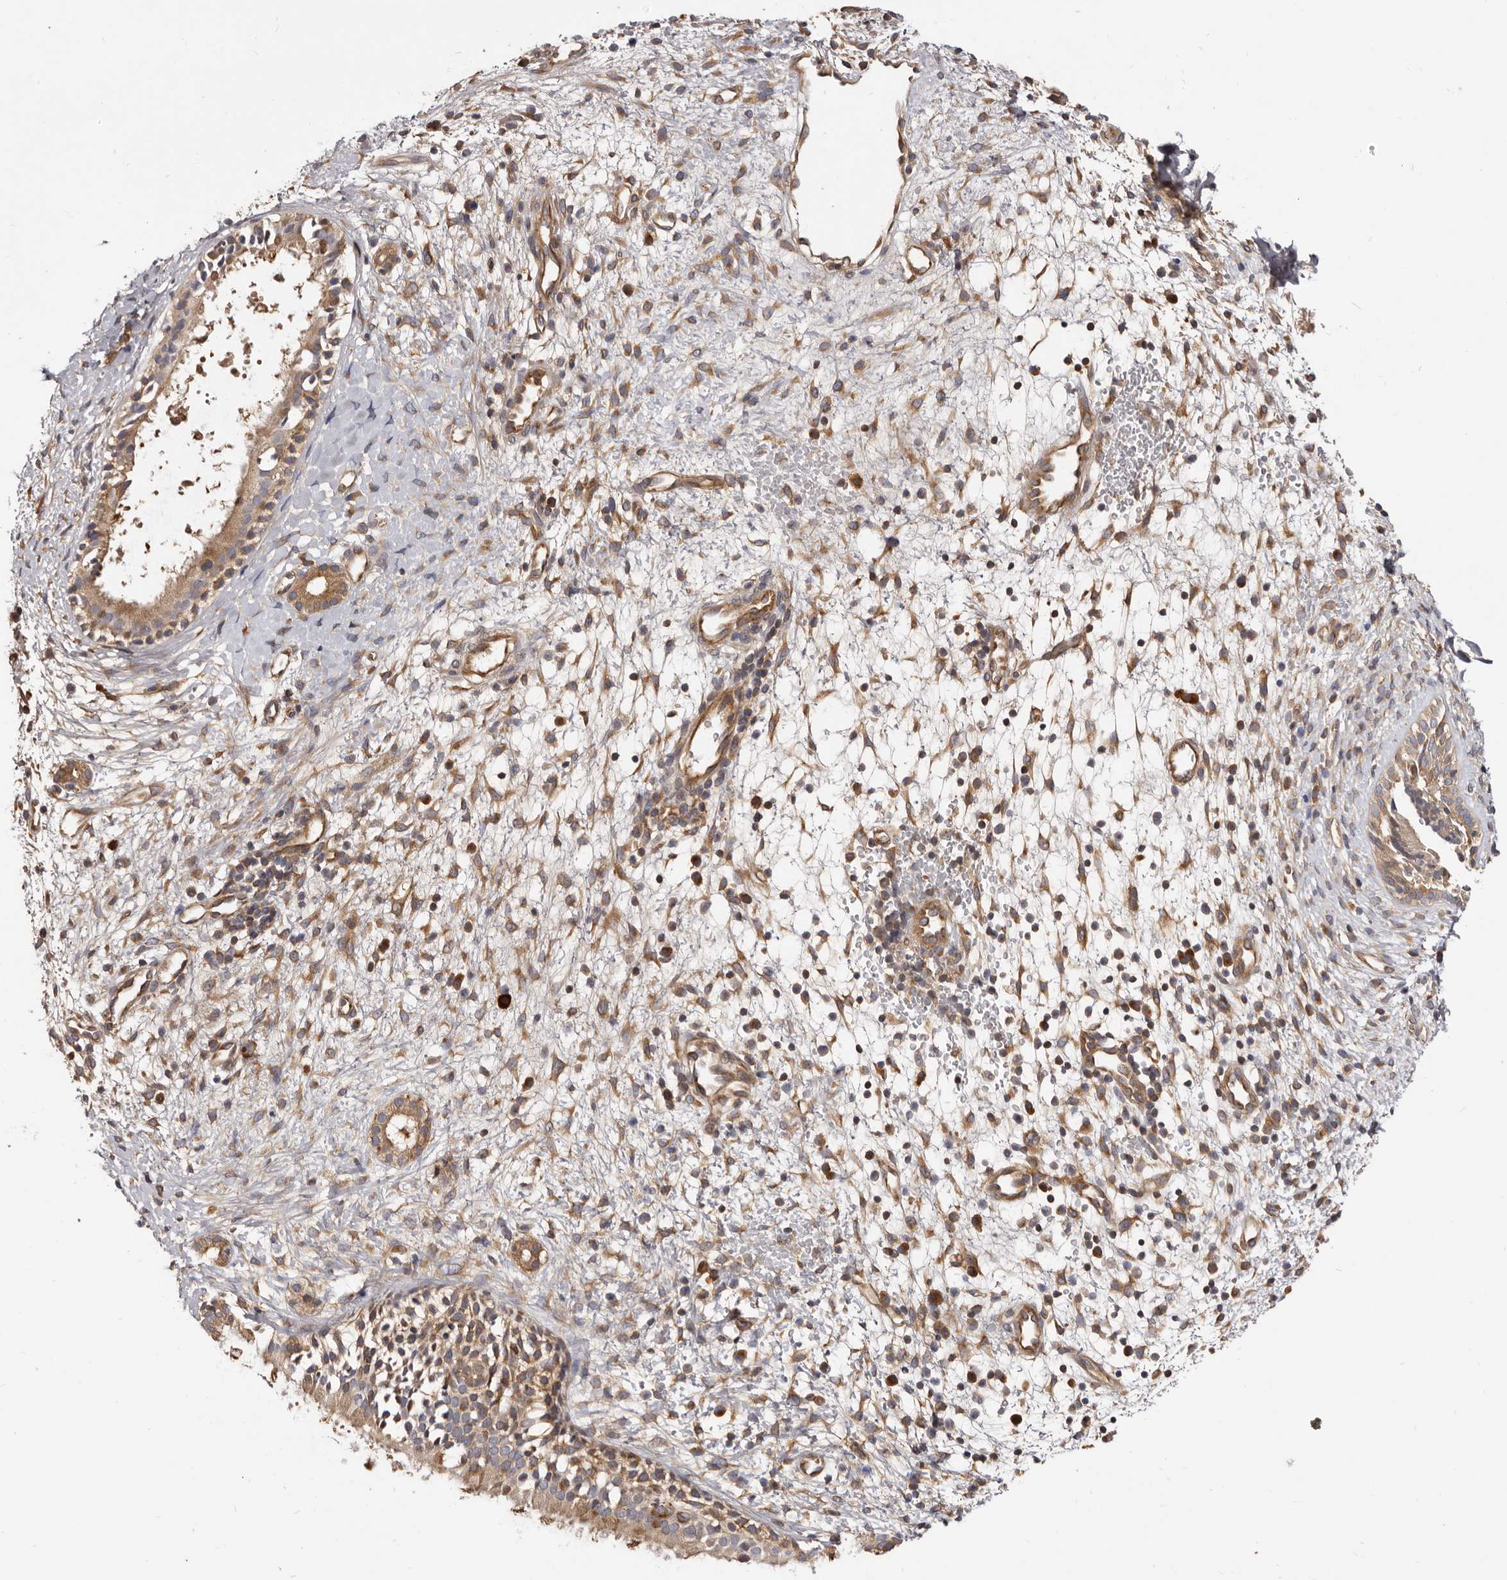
{"staining": {"intensity": "moderate", "quantity": ">75%", "location": "cytoplasmic/membranous"}, "tissue": "nasopharynx", "cell_type": "Respiratory epithelial cells", "image_type": "normal", "snomed": [{"axis": "morphology", "description": "Normal tissue, NOS"}, {"axis": "topography", "description": "Nasopharynx"}], "caption": "A high-resolution histopathology image shows IHC staining of benign nasopharynx, which reveals moderate cytoplasmic/membranous expression in approximately >75% of respiratory epithelial cells.", "gene": "ADAMTS20", "patient": {"sex": "male", "age": 22}}